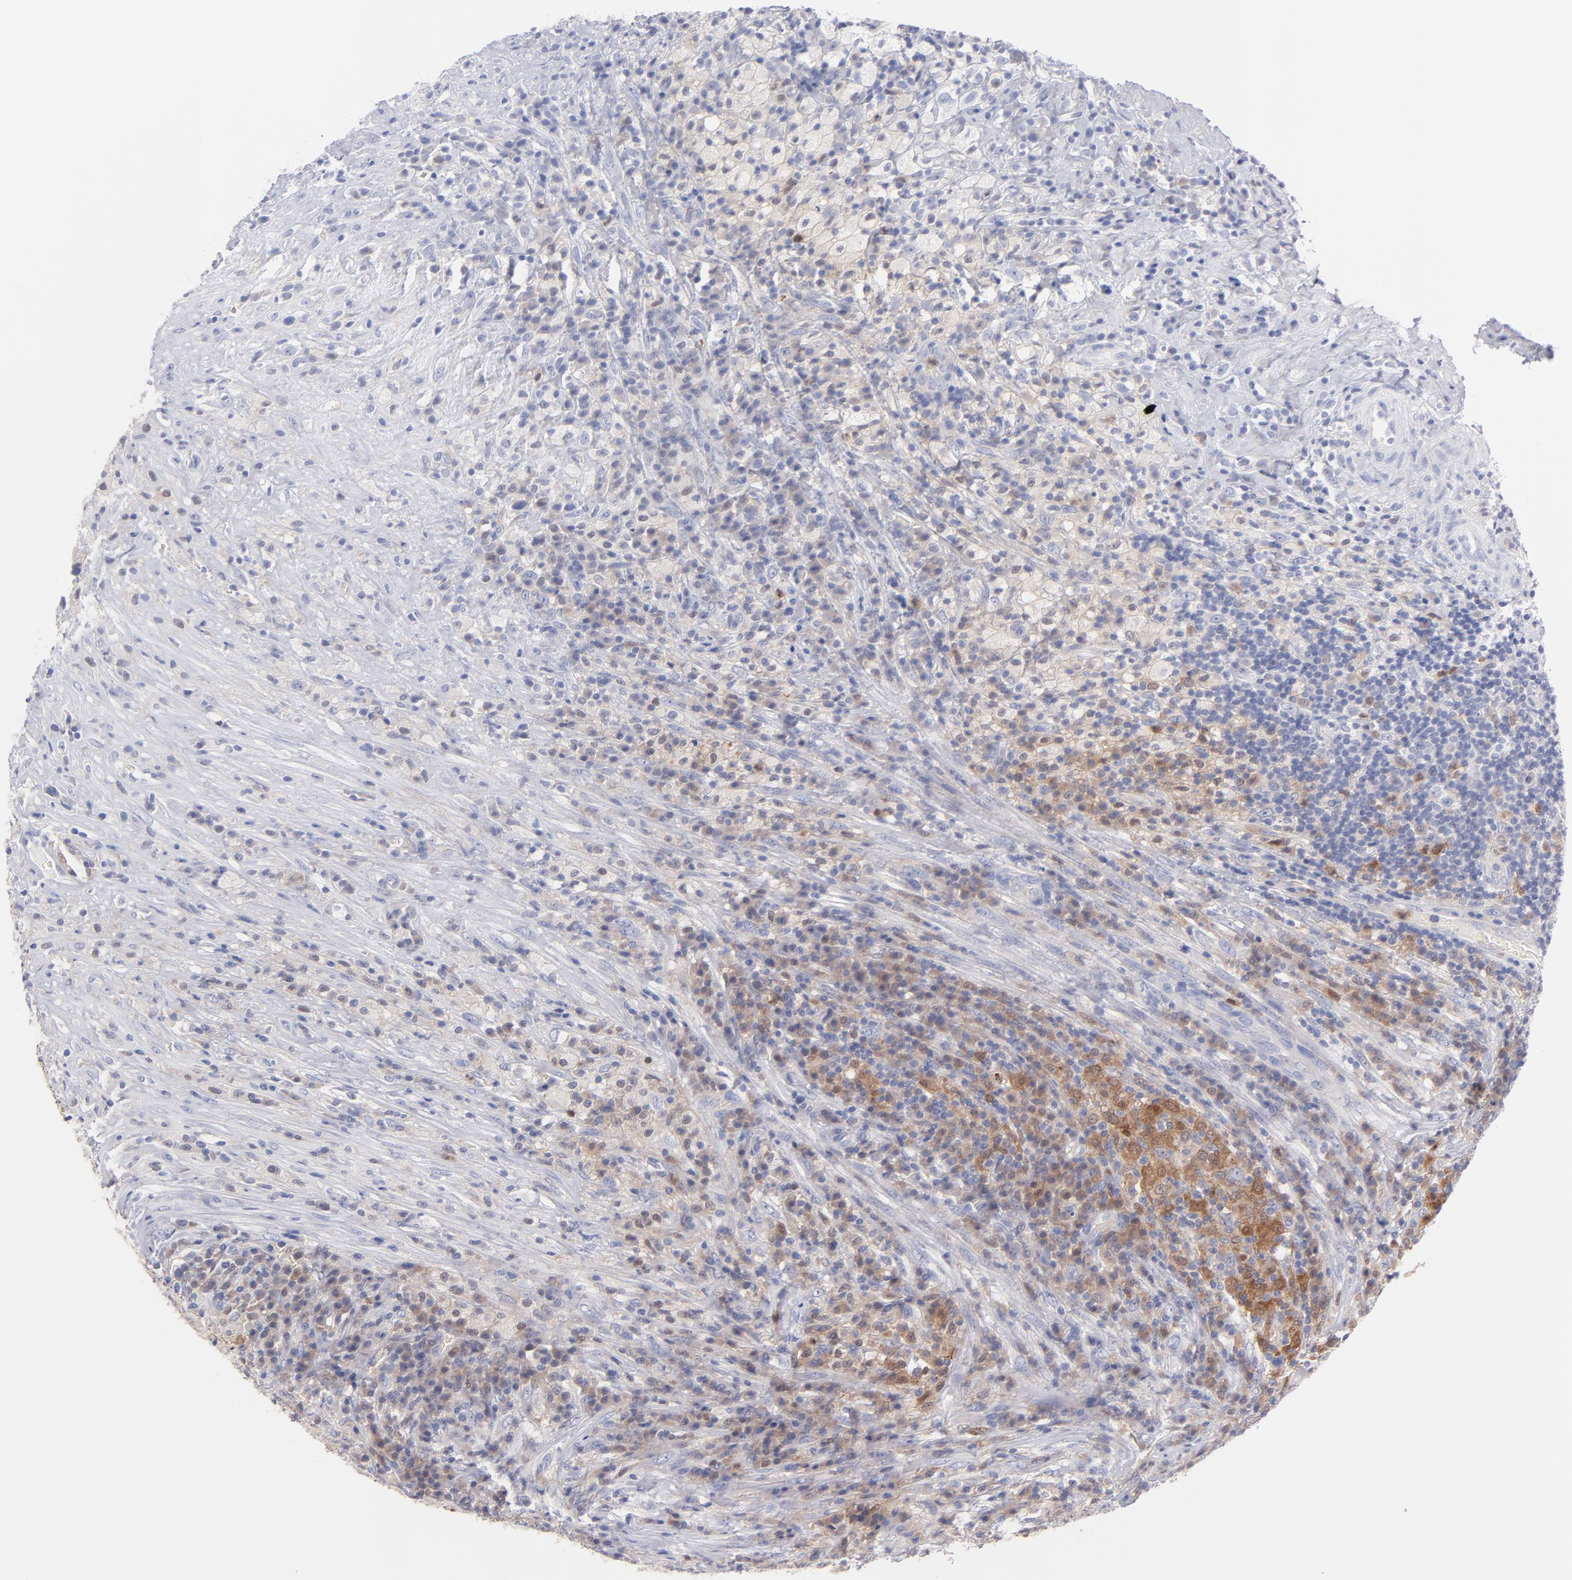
{"staining": {"intensity": "weak", "quantity": "25%-75%", "location": "cytoplasmic/membranous"}, "tissue": "testis cancer", "cell_type": "Tumor cells", "image_type": "cancer", "snomed": [{"axis": "morphology", "description": "Necrosis, NOS"}, {"axis": "morphology", "description": "Carcinoma, Embryonal, NOS"}, {"axis": "topography", "description": "Testis"}], "caption": "This image shows immunohistochemistry (IHC) staining of human testis cancer (embryonal carcinoma), with low weak cytoplasmic/membranous staining in about 25%-75% of tumor cells.", "gene": "BID", "patient": {"sex": "male", "age": 19}}